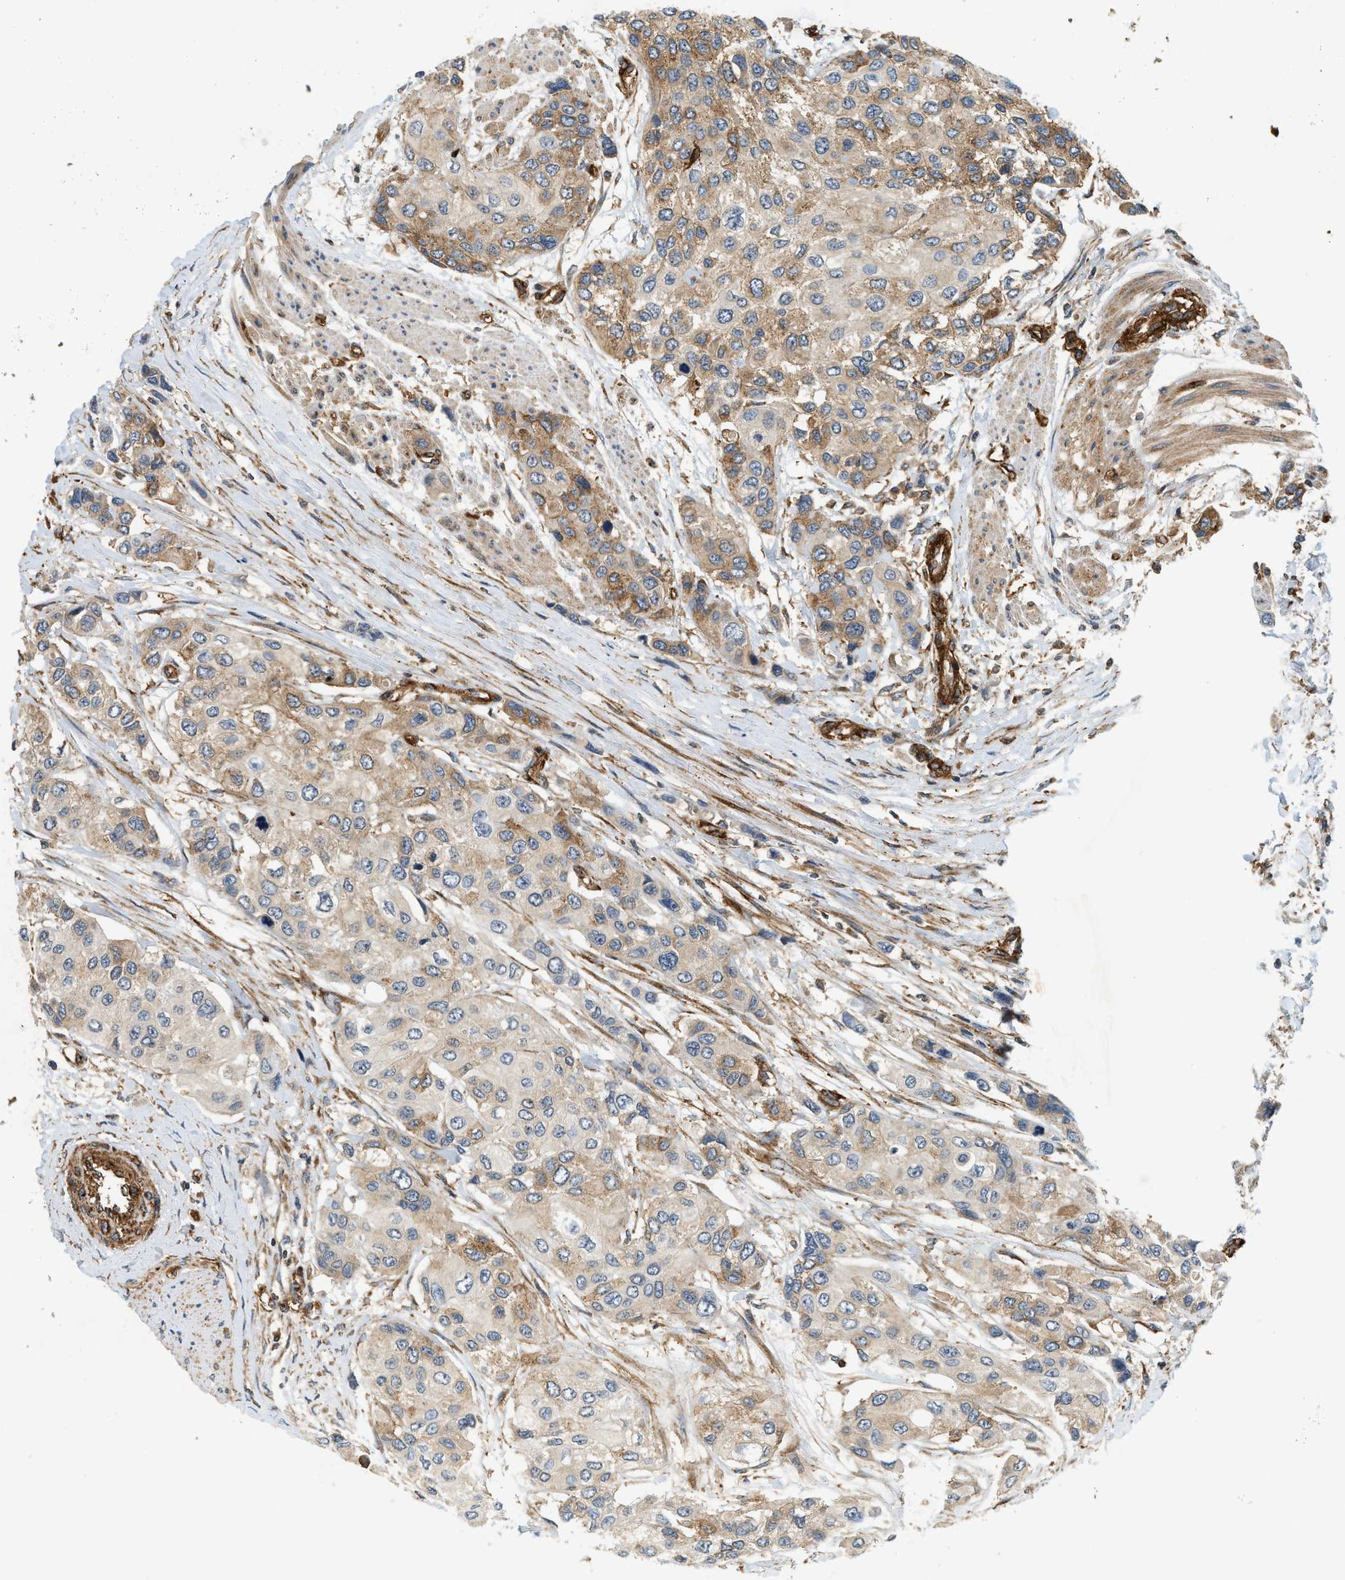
{"staining": {"intensity": "weak", "quantity": "25%-75%", "location": "cytoplasmic/membranous"}, "tissue": "urothelial cancer", "cell_type": "Tumor cells", "image_type": "cancer", "snomed": [{"axis": "morphology", "description": "Urothelial carcinoma, High grade"}, {"axis": "topography", "description": "Urinary bladder"}], "caption": "A micrograph showing weak cytoplasmic/membranous positivity in approximately 25%-75% of tumor cells in high-grade urothelial carcinoma, as visualized by brown immunohistochemical staining.", "gene": "HIP1", "patient": {"sex": "female", "age": 56}}